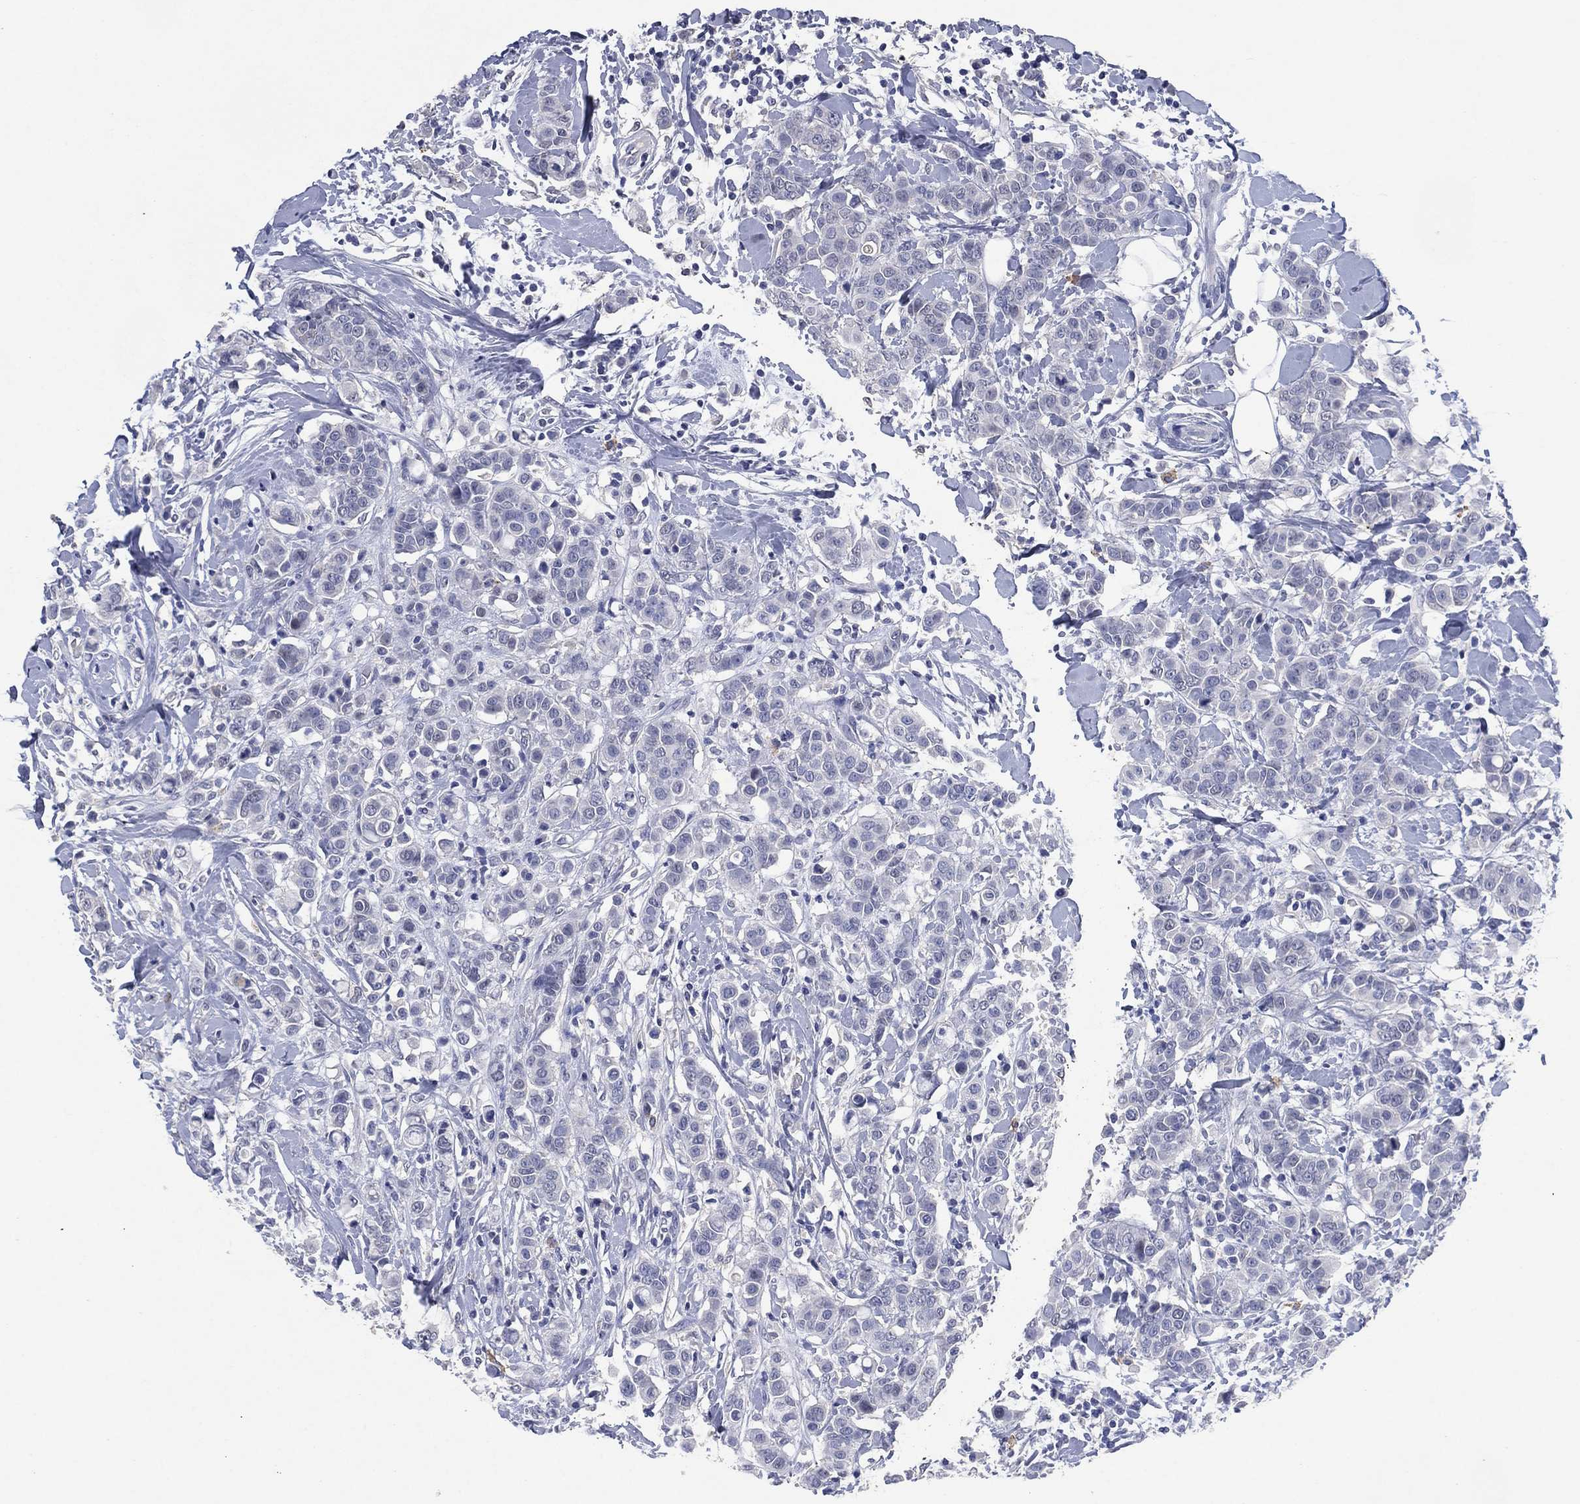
{"staining": {"intensity": "negative", "quantity": "none", "location": "none"}, "tissue": "breast cancer", "cell_type": "Tumor cells", "image_type": "cancer", "snomed": [{"axis": "morphology", "description": "Duct carcinoma"}, {"axis": "topography", "description": "Breast"}], "caption": "Immunohistochemical staining of invasive ductal carcinoma (breast) exhibits no significant staining in tumor cells.", "gene": "FSCN2", "patient": {"sex": "female", "age": 27}}